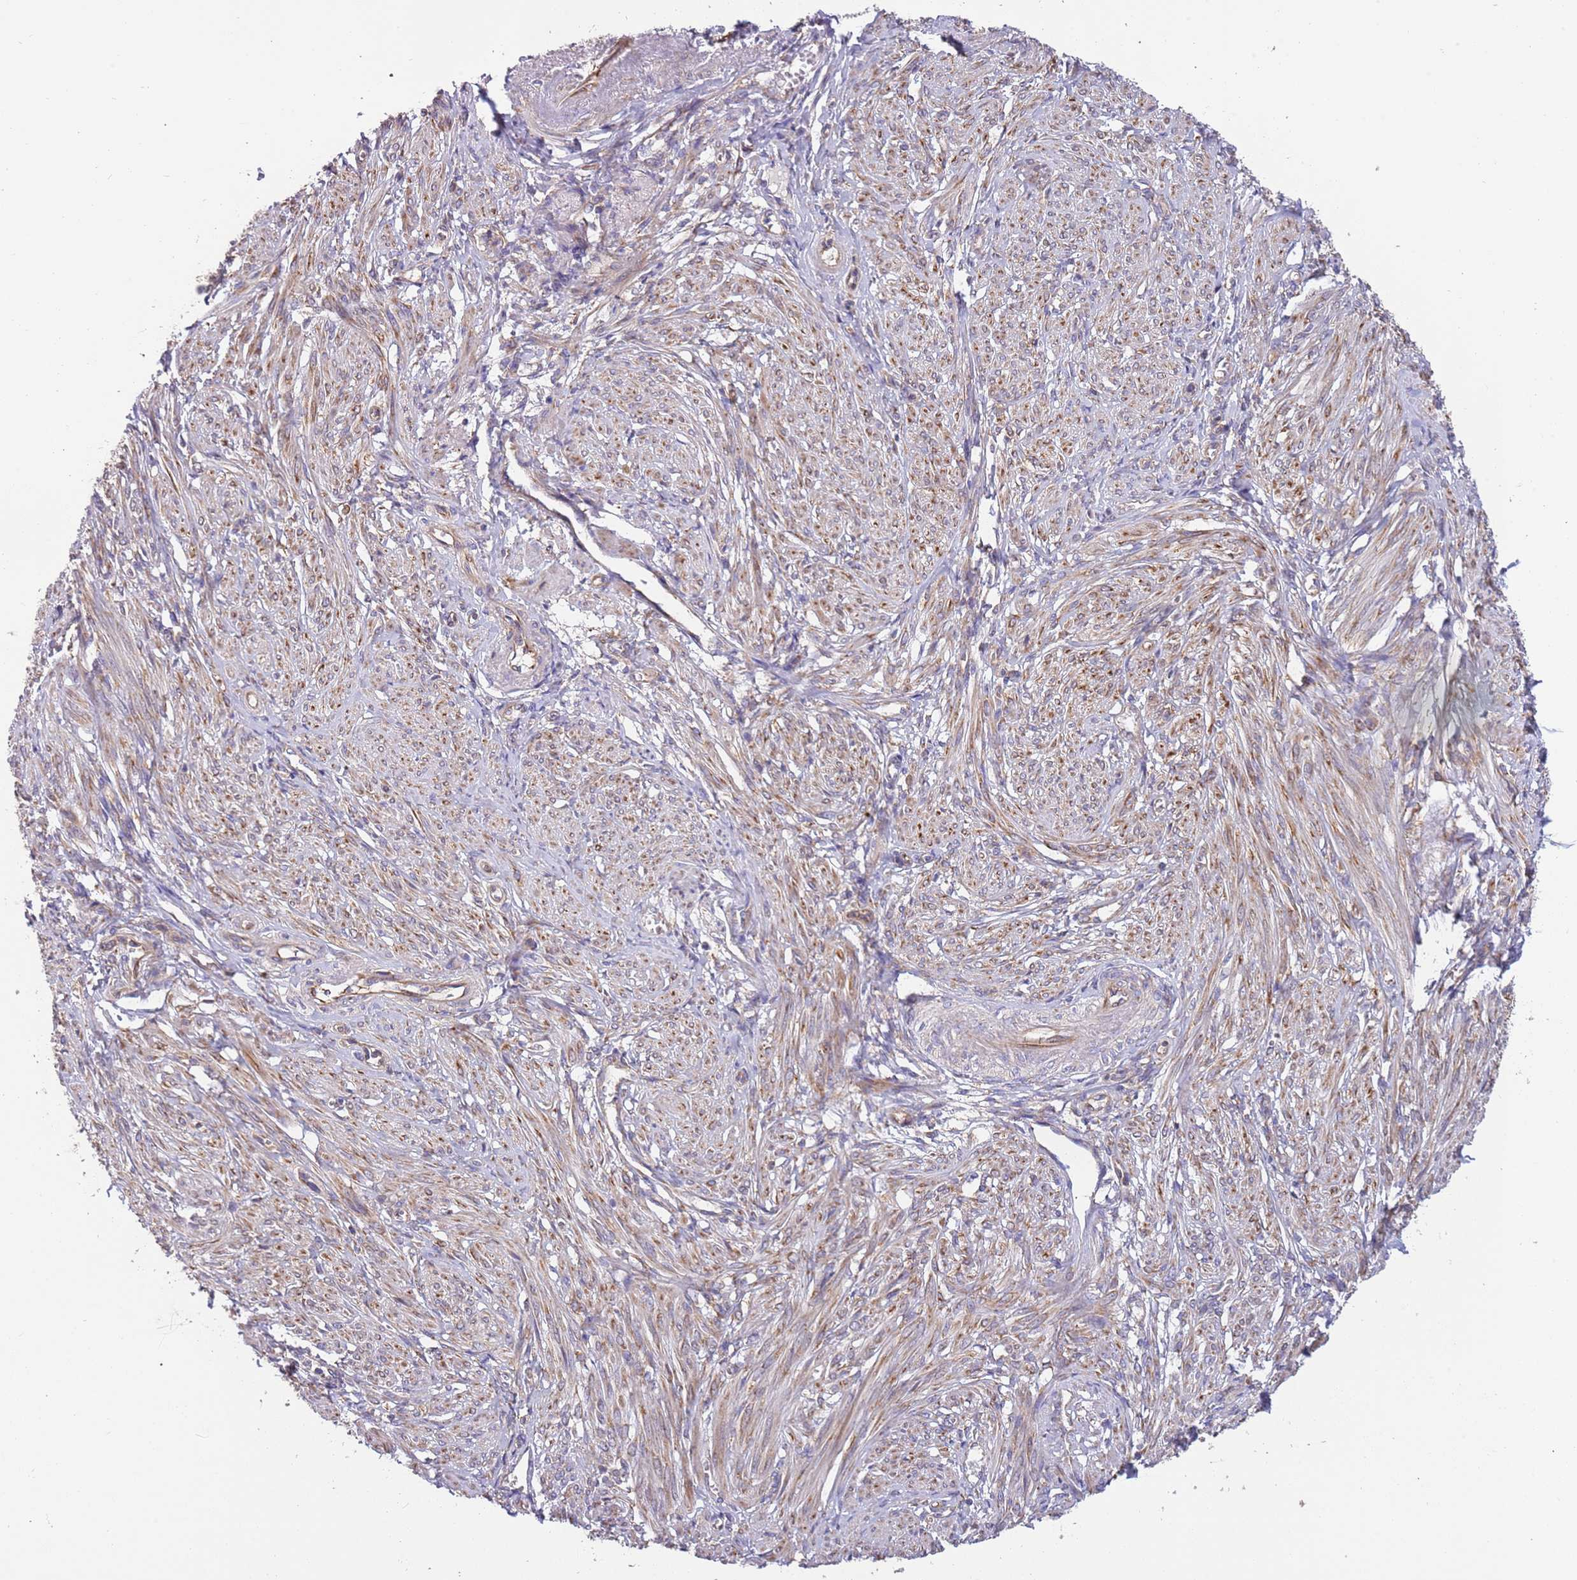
{"staining": {"intensity": "weak", "quantity": ">75%", "location": "cytoplasmic/membranous"}, "tissue": "smooth muscle", "cell_type": "Smooth muscle cells", "image_type": "normal", "snomed": [{"axis": "morphology", "description": "Normal tissue, NOS"}, {"axis": "topography", "description": "Smooth muscle"}], "caption": "A high-resolution image shows immunohistochemistry staining of benign smooth muscle, which demonstrates weak cytoplasmic/membranous positivity in about >75% of smooth muscle cells.", "gene": "ARMCX6", "patient": {"sex": "female", "age": 39}}